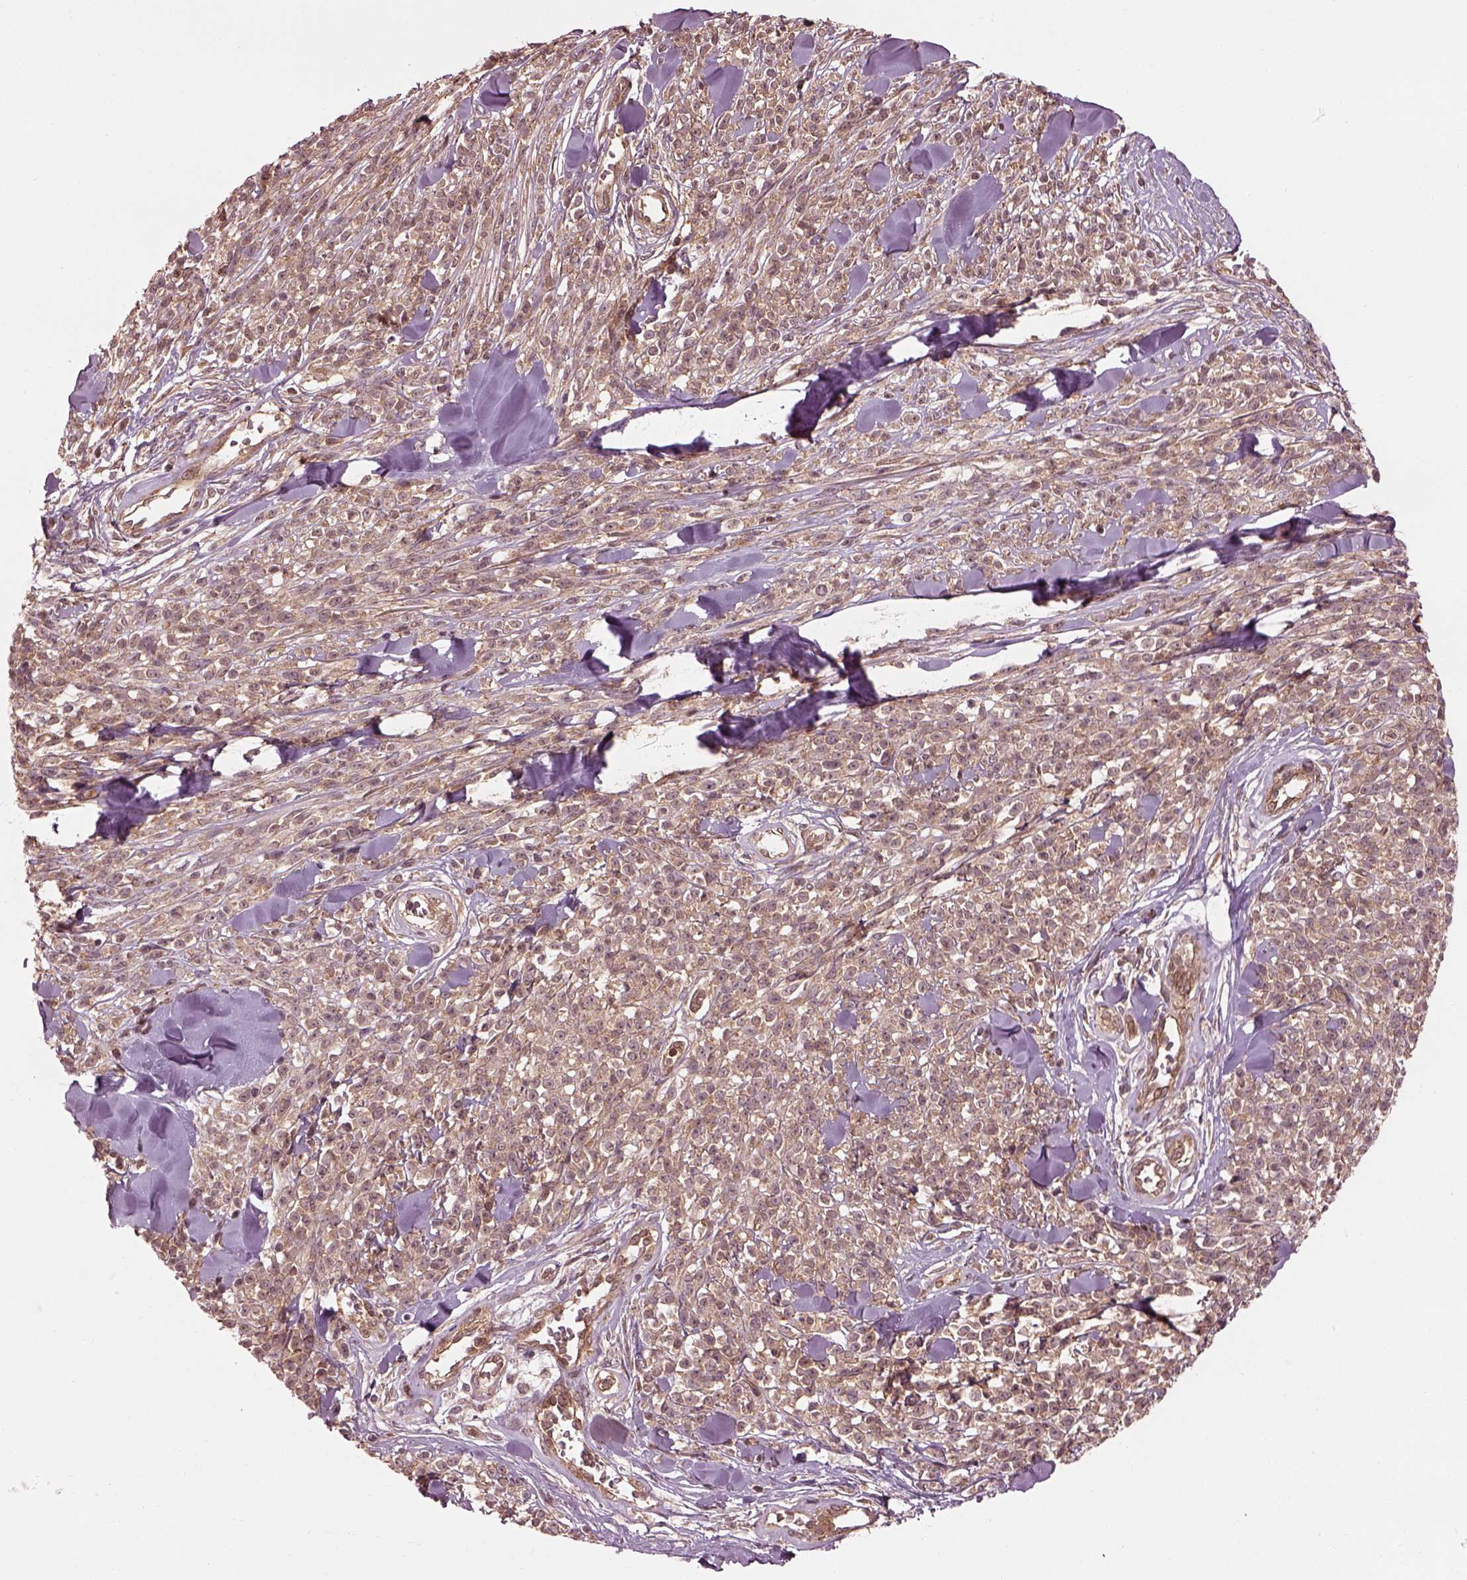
{"staining": {"intensity": "weak", "quantity": "25%-75%", "location": "cytoplasmic/membranous"}, "tissue": "melanoma", "cell_type": "Tumor cells", "image_type": "cancer", "snomed": [{"axis": "morphology", "description": "Malignant melanoma, NOS"}, {"axis": "topography", "description": "Skin"}, {"axis": "topography", "description": "Skin of trunk"}], "caption": "This photomicrograph shows immunohistochemistry (IHC) staining of malignant melanoma, with low weak cytoplasmic/membranous positivity in approximately 25%-75% of tumor cells.", "gene": "LSM14A", "patient": {"sex": "male", "age": 74}}